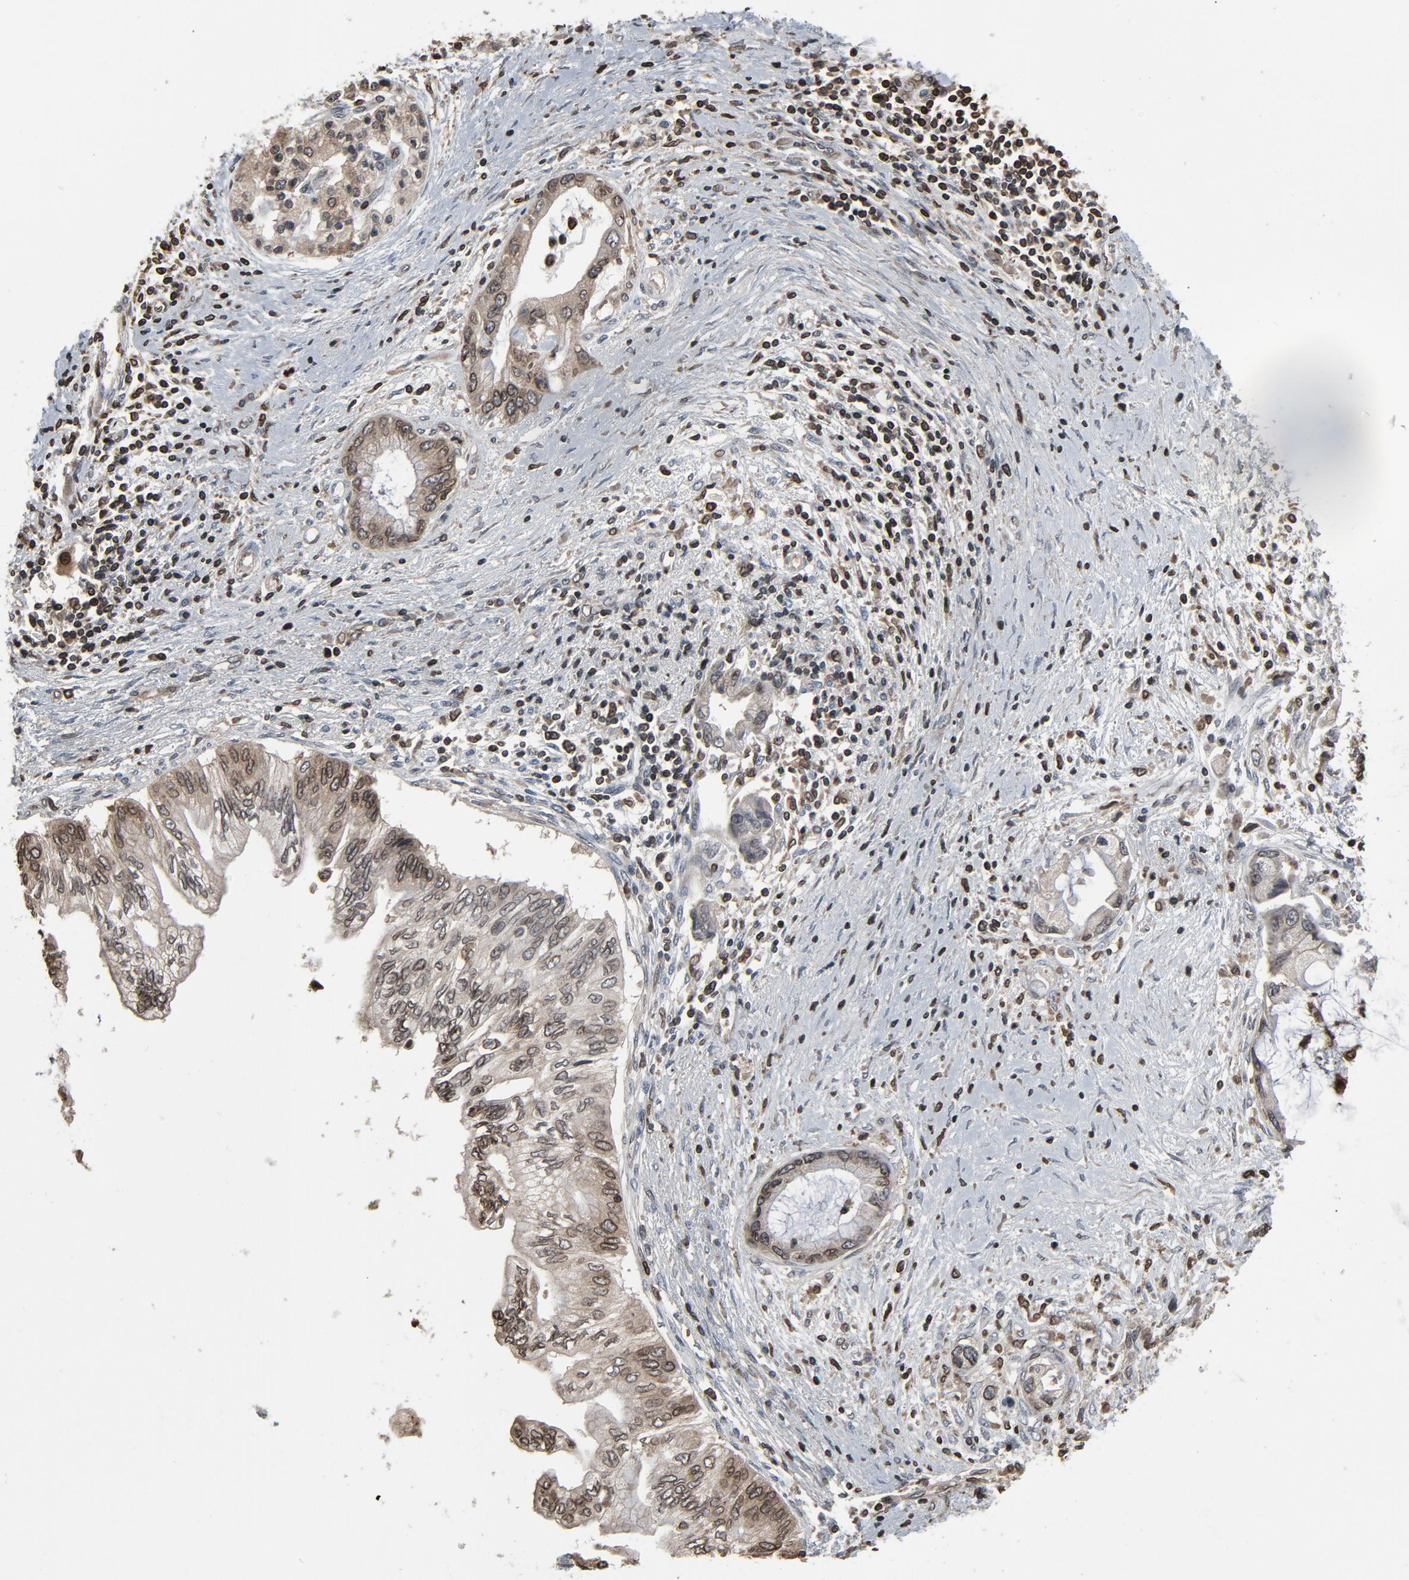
{"staining": {"intensity": "weak", "quantity": "25%-75%", "location": "cytoplasmic/membranous,nuclear"}, "tissue": "pancreatic cancer", "cell_type": "Tumor cells", "image_type": "cancer", "snomed": [{"axis": "morphology", "description": "Adenocarcinoma, NOS"}, {"axis": "topography", "description": "Pancreas"}], "caption": "Protein expression analysis of pancreatic cancer (adenocarcinoma) shows weak cytoplasmic/membranous and nuclear expression in about 25%-75% of tumor cells.", "gene": "UBE2D1", "patient": {"sex": "female", "age": 59}}